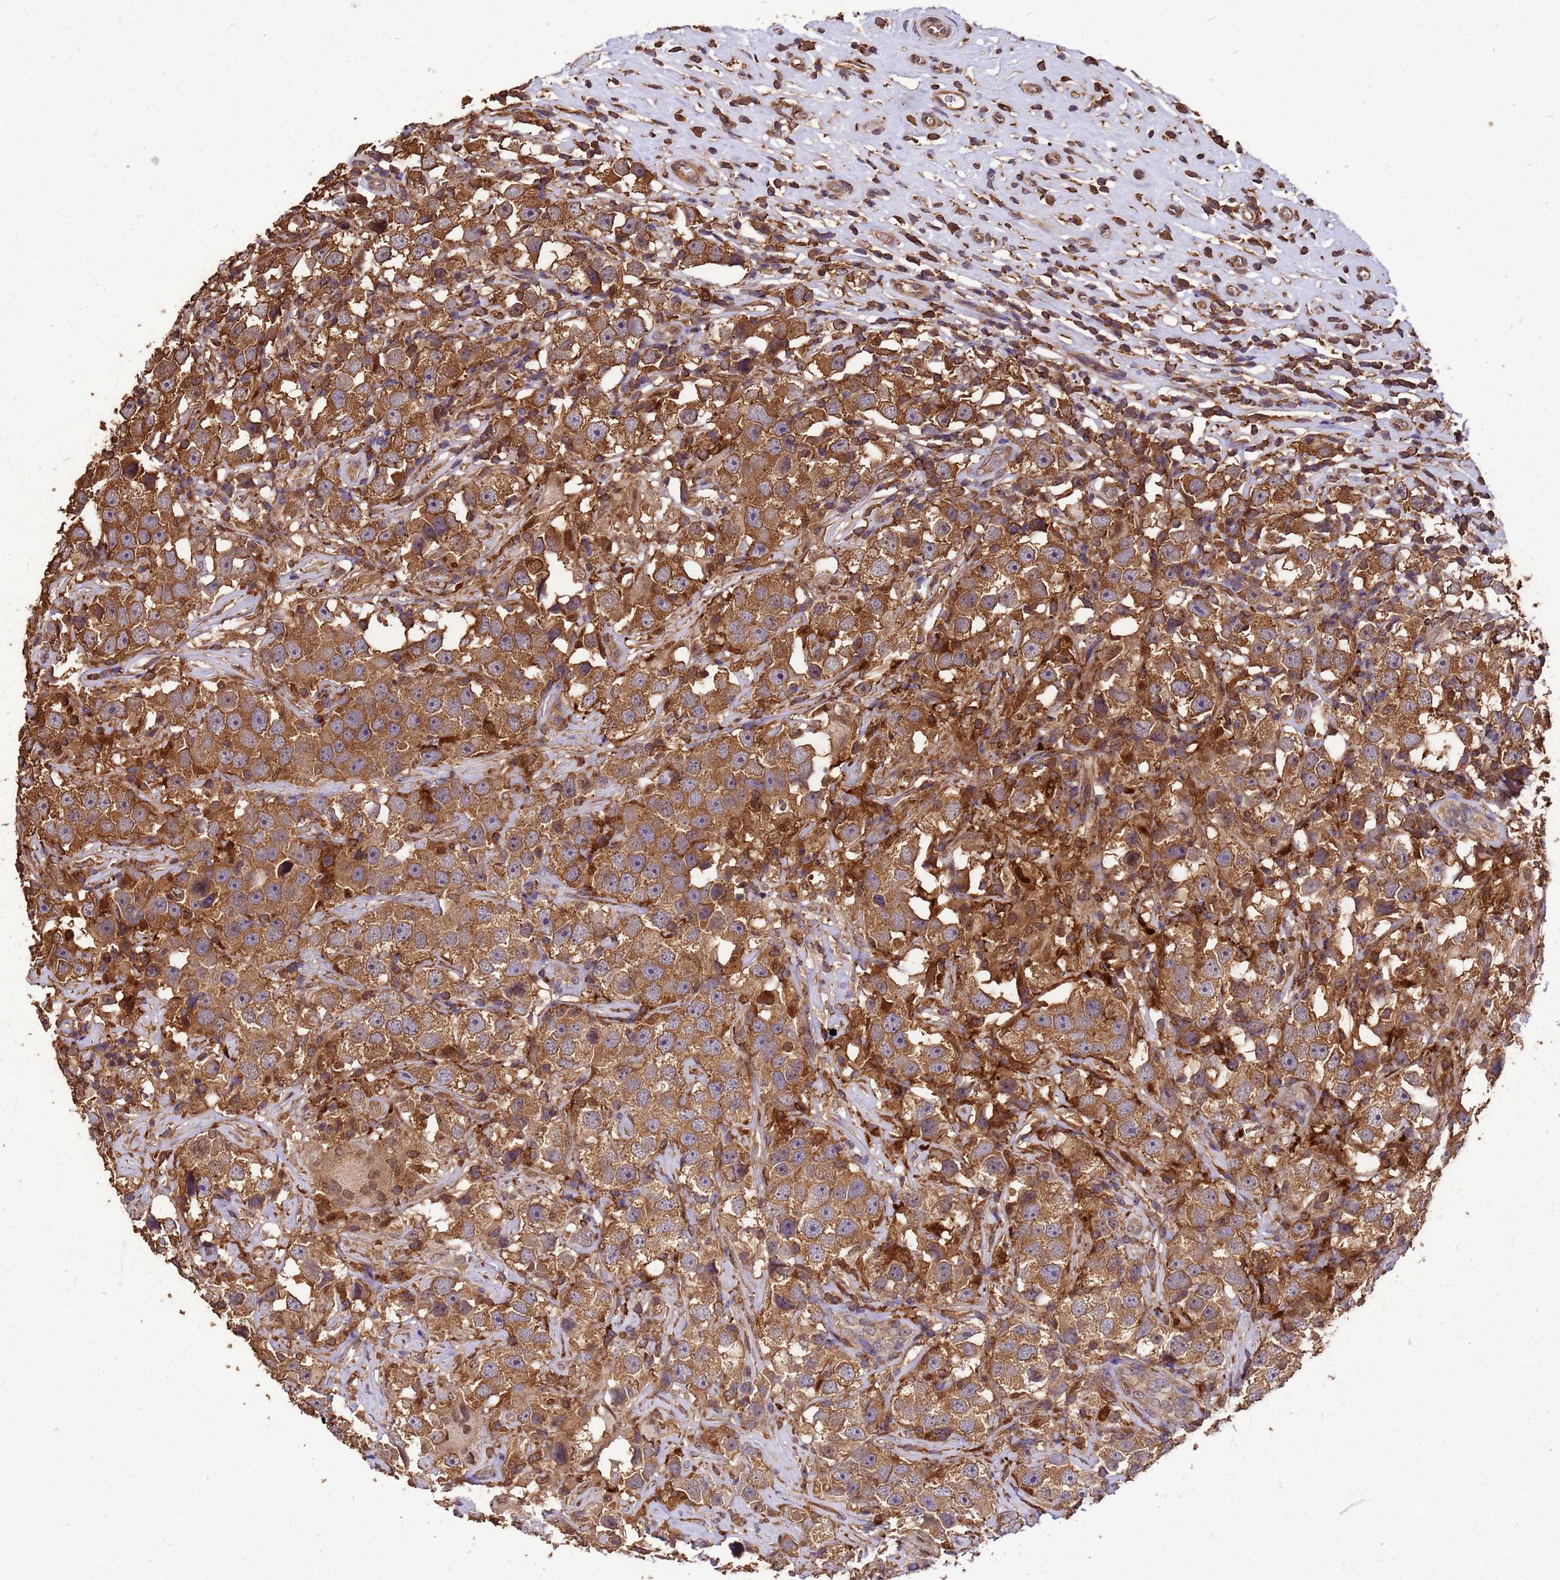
{"staining": {"intensity": "moderate", "quantity": ">75%", "location": "cytoplasmic/membranous"}, "tissue": "testis cancer", "cell_type": "Tumor cells", "image_type": "cancer", "snomed": [{"axis": "morphology", "description": "Seminoma, NOS"}, {"axis": "topography", "description": "Testis"}], "caption": "Immunohistochemical staining of human testis cancer (seminoma) displays medium levels of moderate cytoplasmic/membranous expression in approximately >75% of tumor cells. (DAB = brown stain, brightfield microscopy at high magnification).", "gene": "ZNF618", "patient": {"sex": "male", "age": 49}}